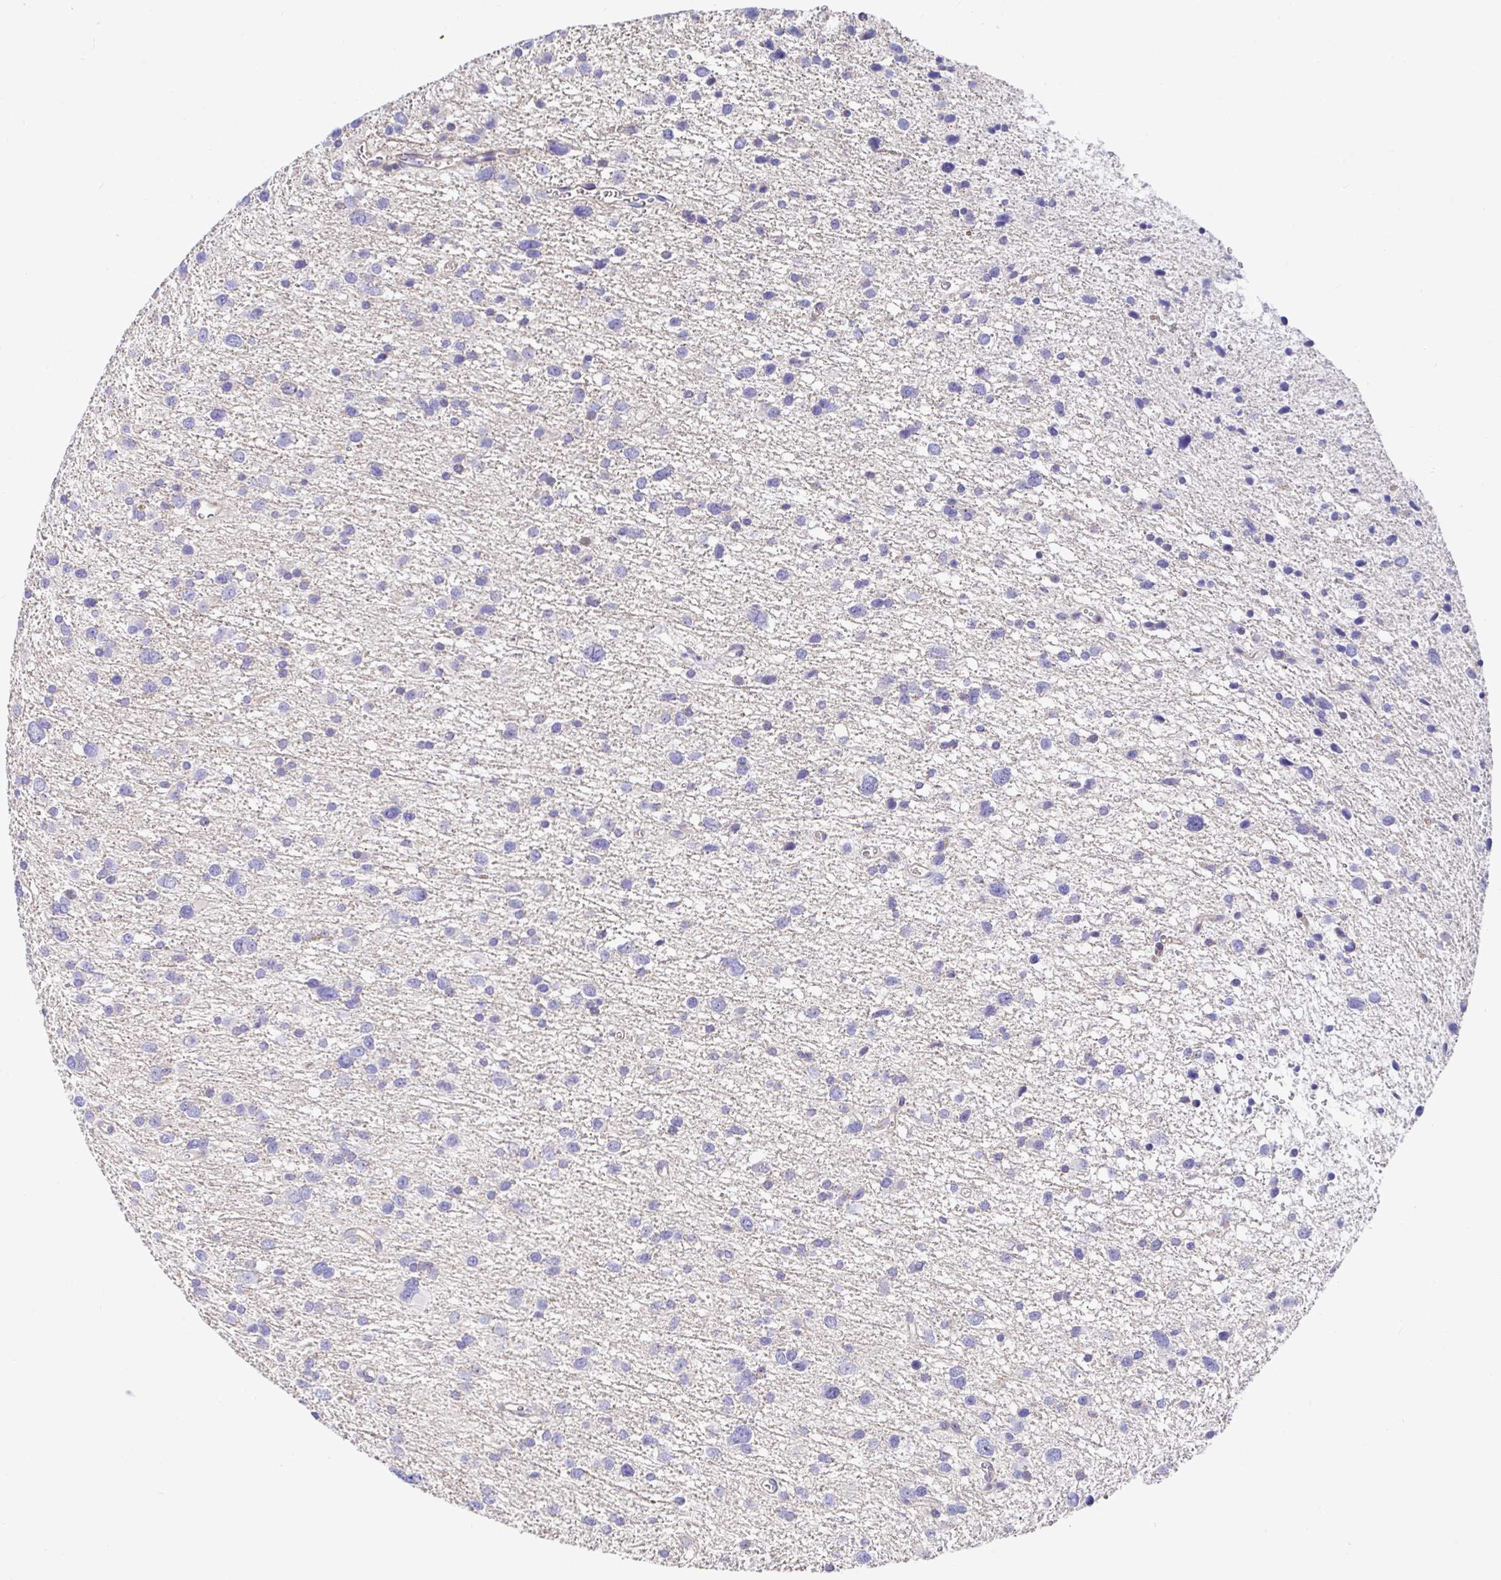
{"staining": {"intensity": "negative", "quantity": "none", "location": "none"}, "tissue": "glioma", "cell_type": "Tumor cells", "image_type": "cancer", "snomed": [{"axis": "morphology", "description": "Glioma, malignant, Low grade"}, {"axis": "topography", "description": "Brain"}], "caption": "Human glioma stained for a protein using IHC demonstrates no expression in tumor cells.", "gene": "TIMELESS", "patient": {"sex": "female", "age": 55}}